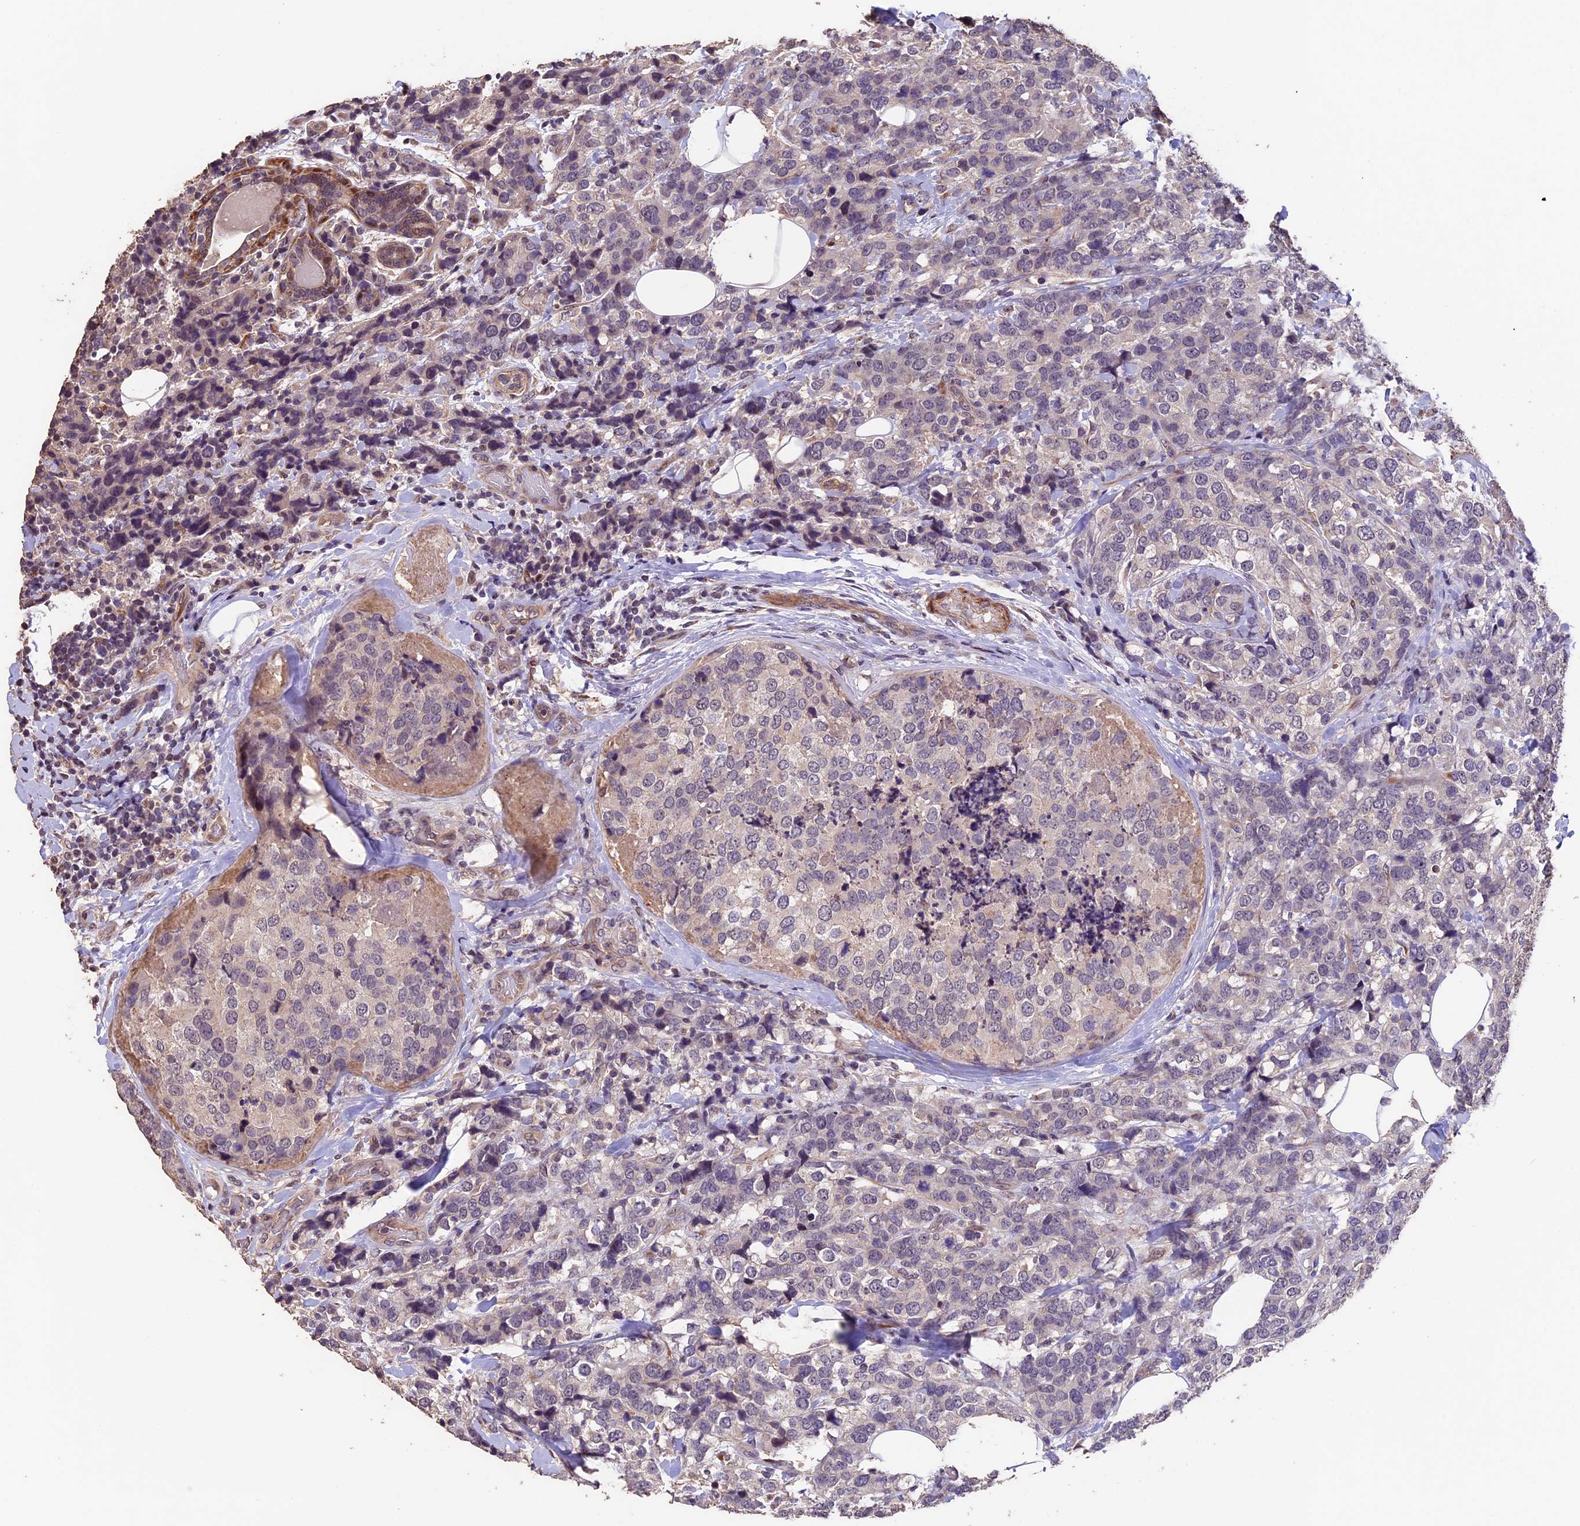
{"staining": {"intensity": "negative", "quantity": "none", "location": "none"}, "tissue": "breast cancer", "cell_type": "Tumor cells", "image_type": "cancer", "snomed": [{"axis": "morphology", "description": "Lobular carcinoma"}, {"axis": "topography", "description": "Breast"}], "caption": "Breast cancer (lobular carcinoma) stained for a protein using immunohistochemistry reveals no staining tumor cells.", "gene": "GNB5", "patient": {"sex": "female", "age": 59}}